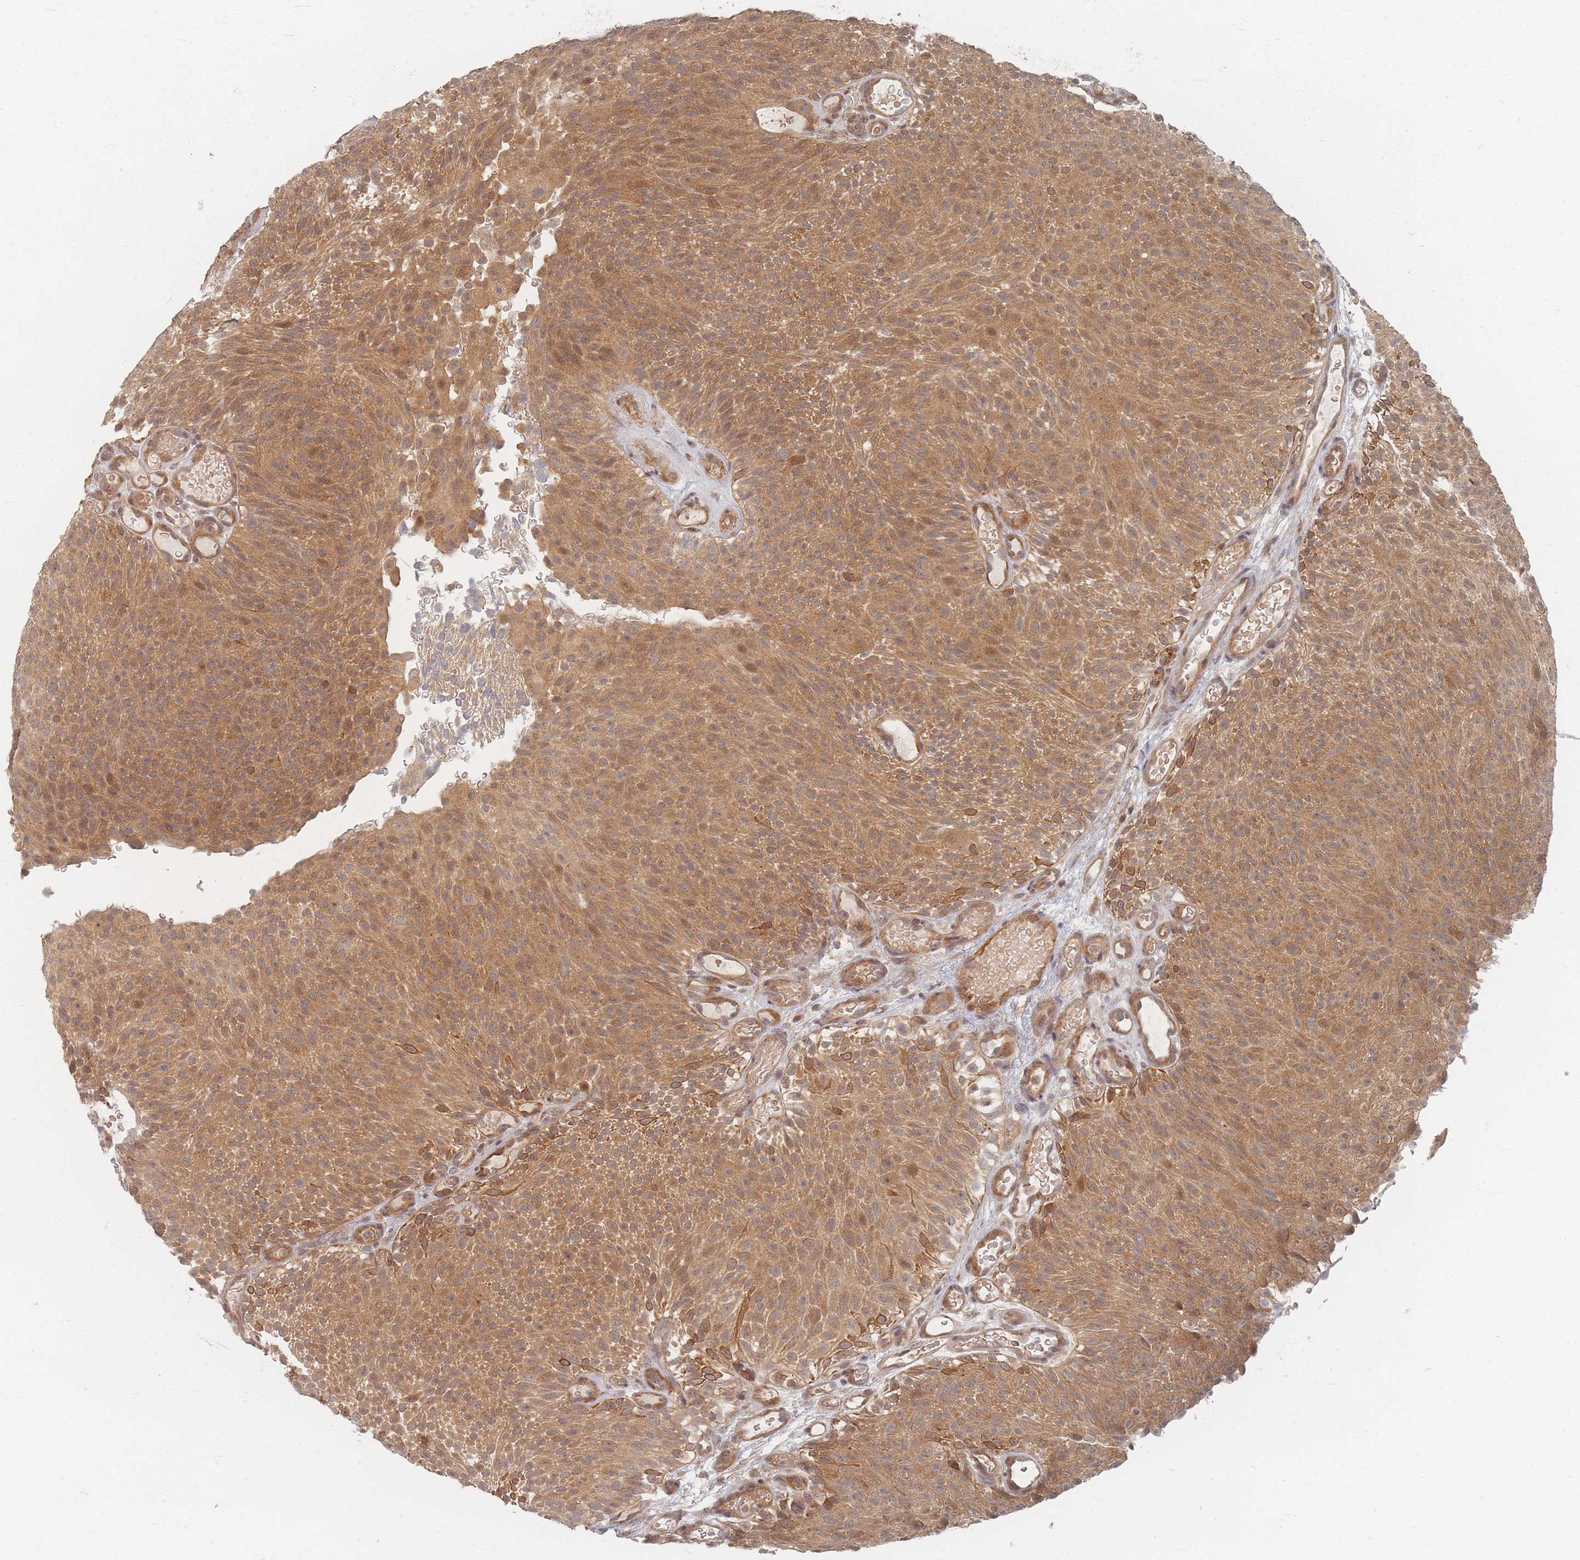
{"staining": {"intensity": "moderate", "quantity": ">75%", "location": "cytoplasmic/membranous,nuclear"}, "tissue": "urothelial cancer", "cell_type": "Tumor cells", "image_type": "cancer", "snomed": [{"axis": "morphology", "description": "Urothelial carcinoma, Low grade"}, {"axis": "topography", "description": "Urinary bladder"}], "caption": "Urothelial cancer was stained to show a protein in brown. There is medium levels of moderate cytoplasmic/membranous and nuclear staining in about >75% of tumor cells.", "gene": "PSMD9", "patient": {"sex": "male", "age": 78}}